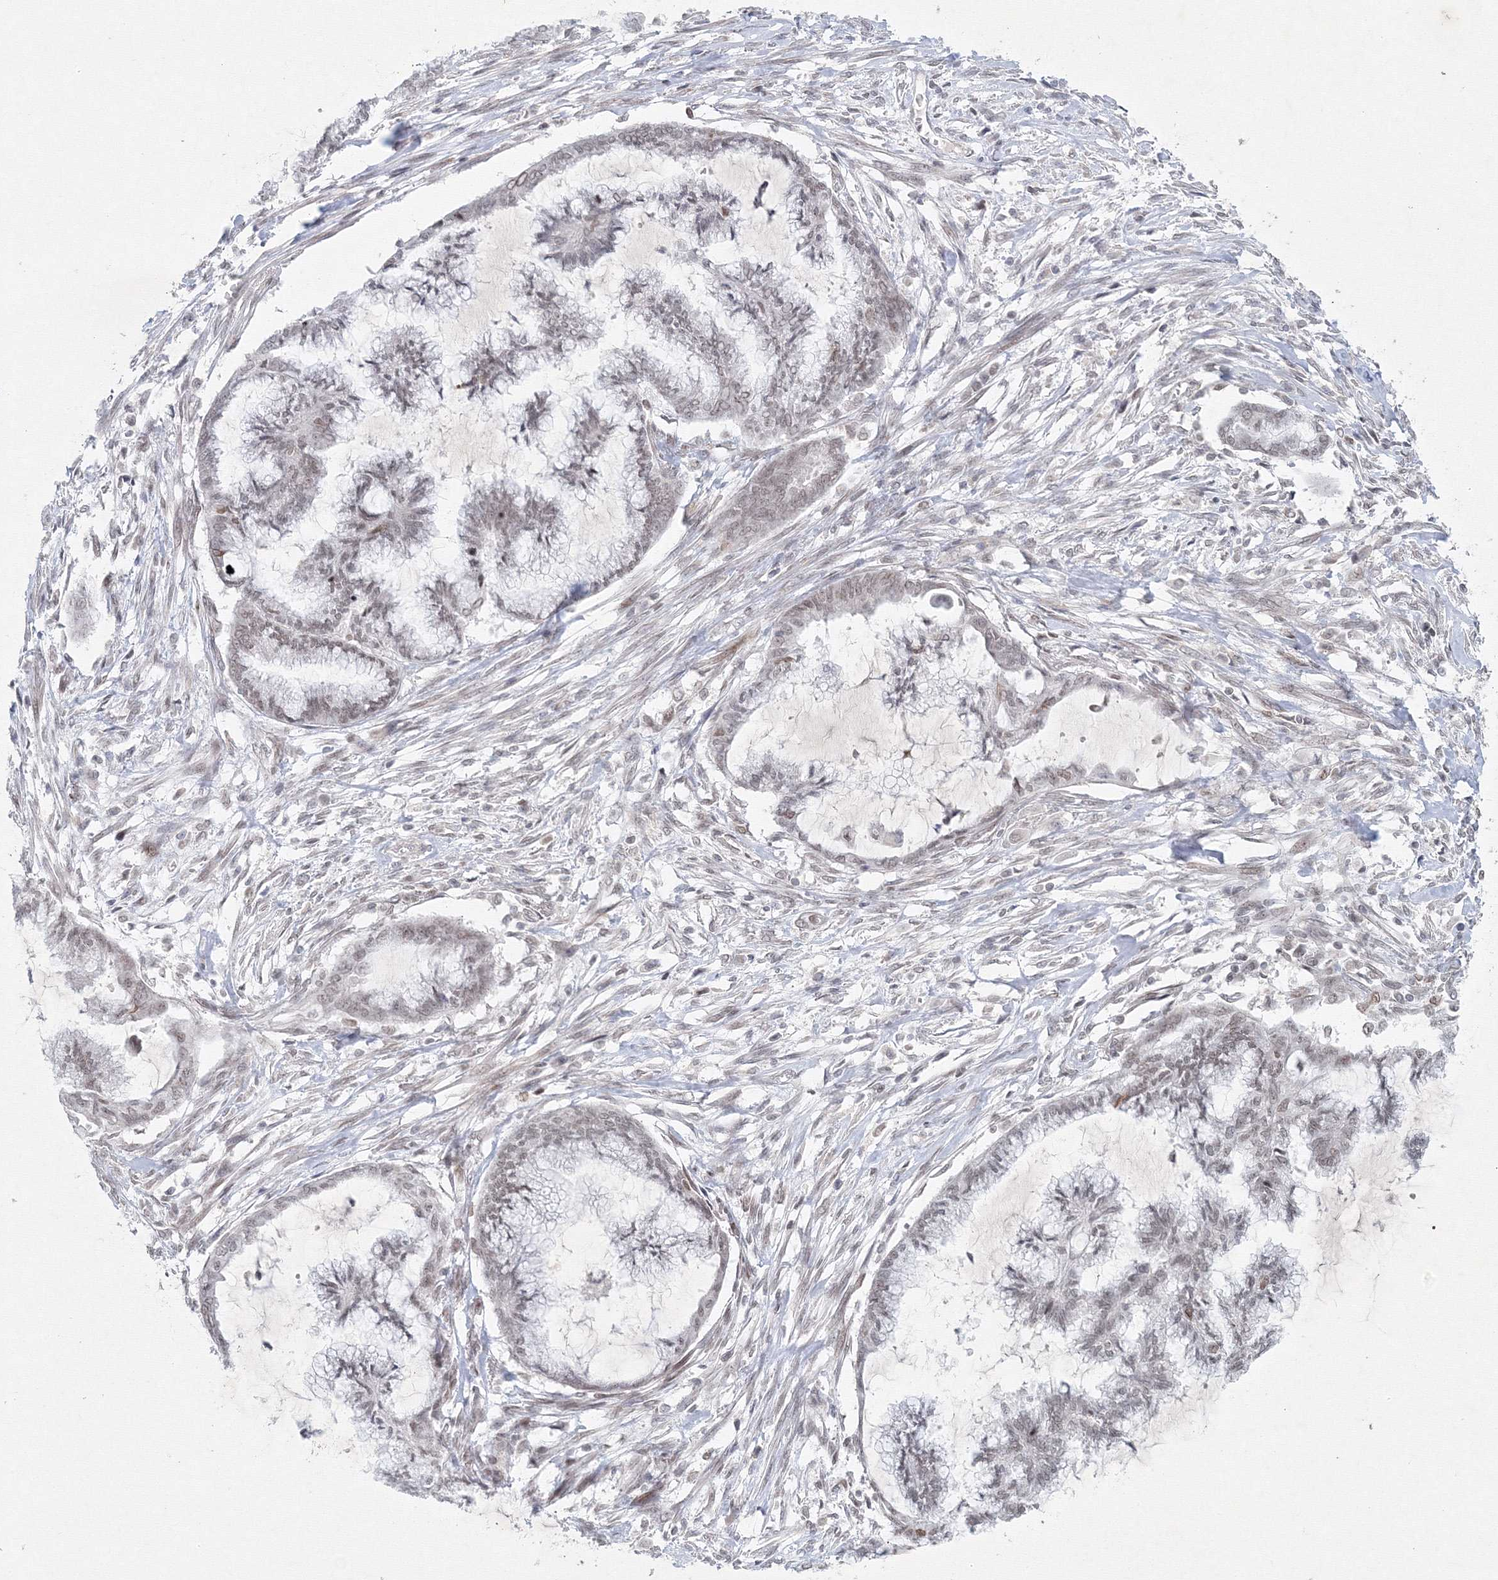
{"staining": {"intensity": "negative", "quantity": "none", "location": "none"}, "tissue": "endometrial cancer", "cell_type": "Tumor cells", "image_type": "cancer", "snomed": [{"axis": "morphology", "description": "Adenocarcinoma, NOS"}, {"axis": "topography", "description": "Endometrium"}], "caption": "A photomicrograph of endometrial adenocarcinoma stained for a protein reveals no brown staining in tumor cells. The staining is performed using DAB (3,3'-diaminobenzidine) brown chromogen with nuclei counter-stained in using hematoxylin.", "gene": "KIF4A", "patient": {"sex": "female", "age": 86}}